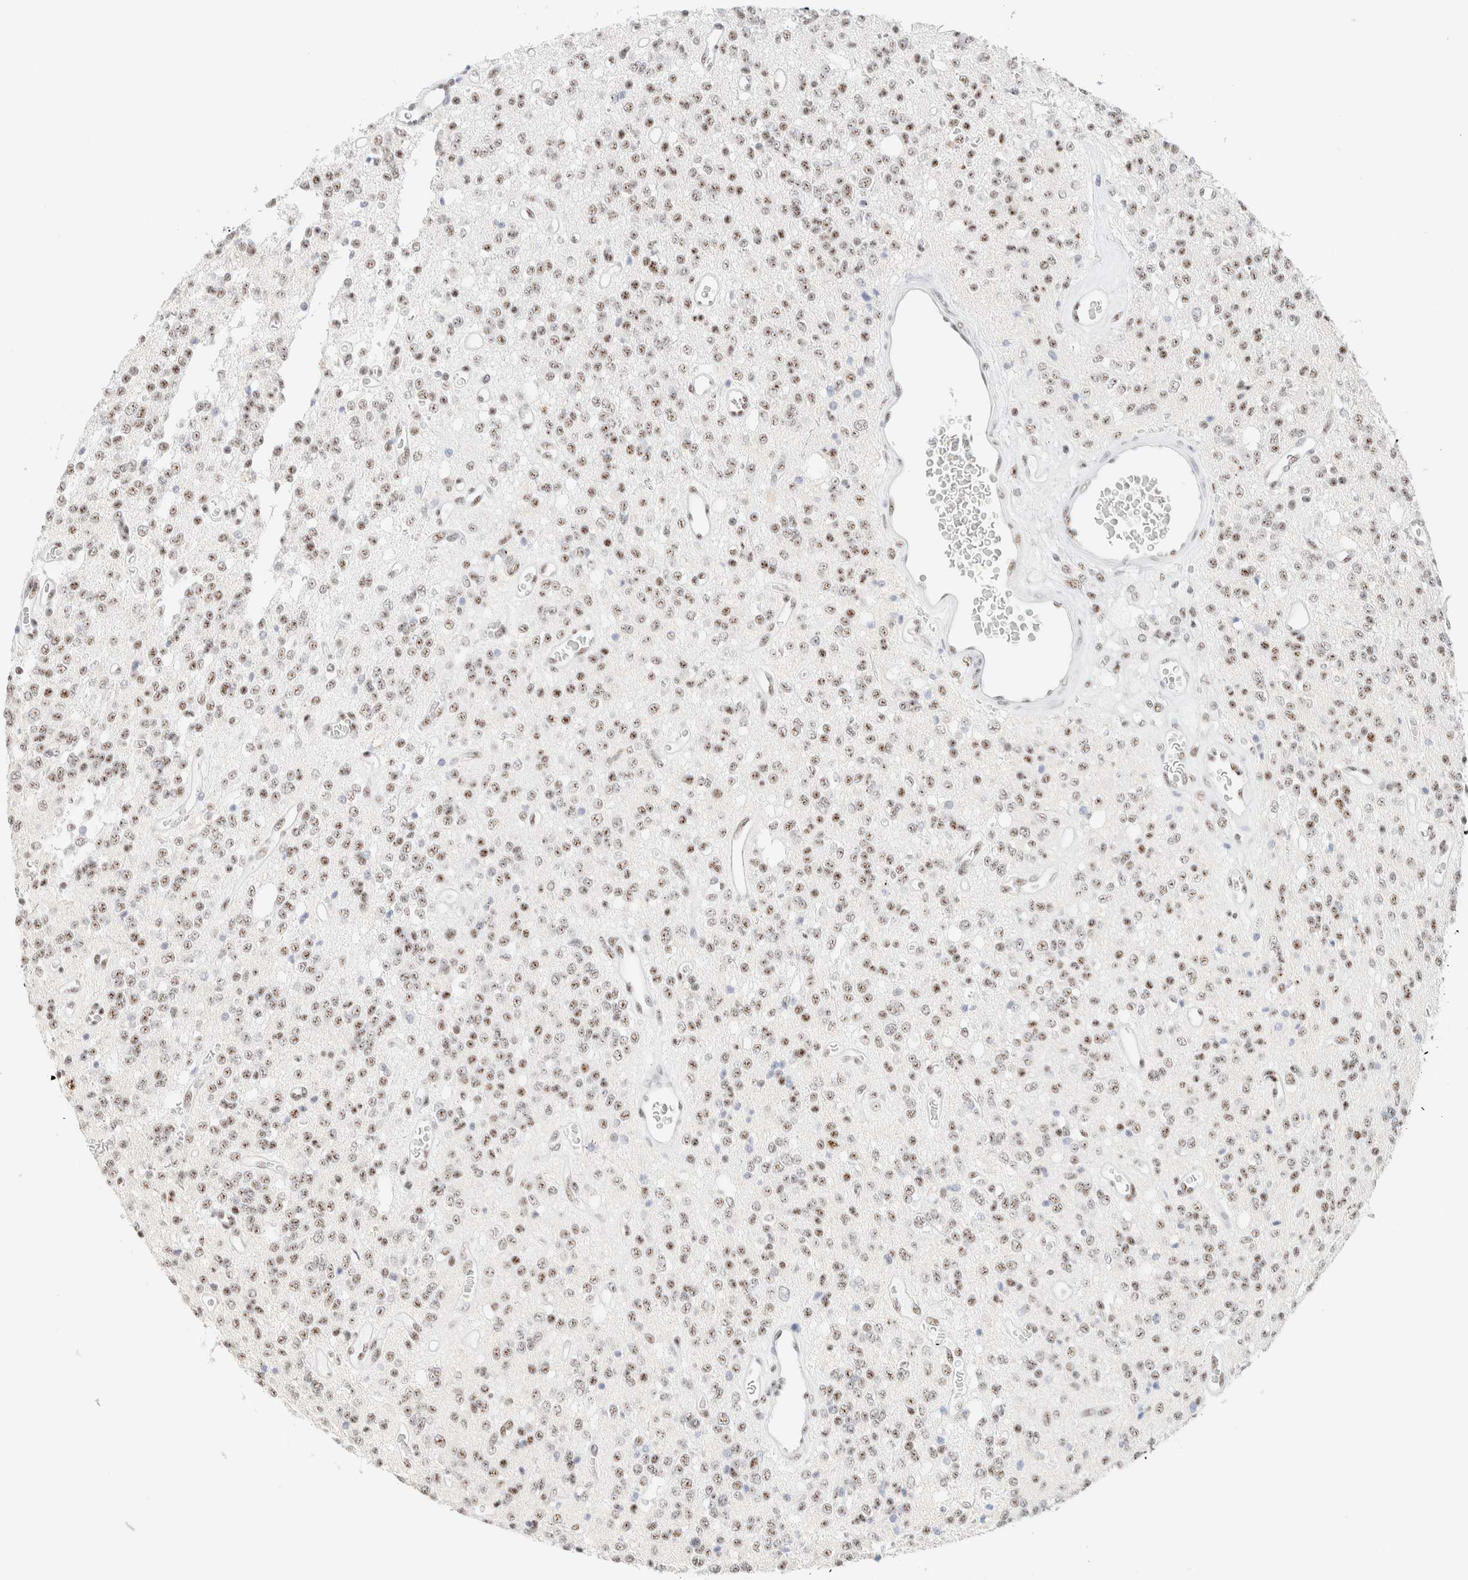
{"staining": {"intensity": "weak", "quantity": ">75%", "location": "nuclear"}, "tissue": "glioma", "cell_type": "Tumor cells", "image_type": "cancer", "snomed": [{"axis": "morphology", "description": "Glioma, malignant, High grade"}, {"axis": "topography", "description": "Brain"}], "caption": "The histopathology image reveals immunohistochemical staining of malignant glioma (high-grade). There is weak nuclear positivity is identified in about >75% of tumor cells. Using DAB (brown) and hematoxylin (blue) stains, captured at high magnification using brightfield microscopy.", "gene": "SON", "patient": {"sex": "male", "age": 34}}